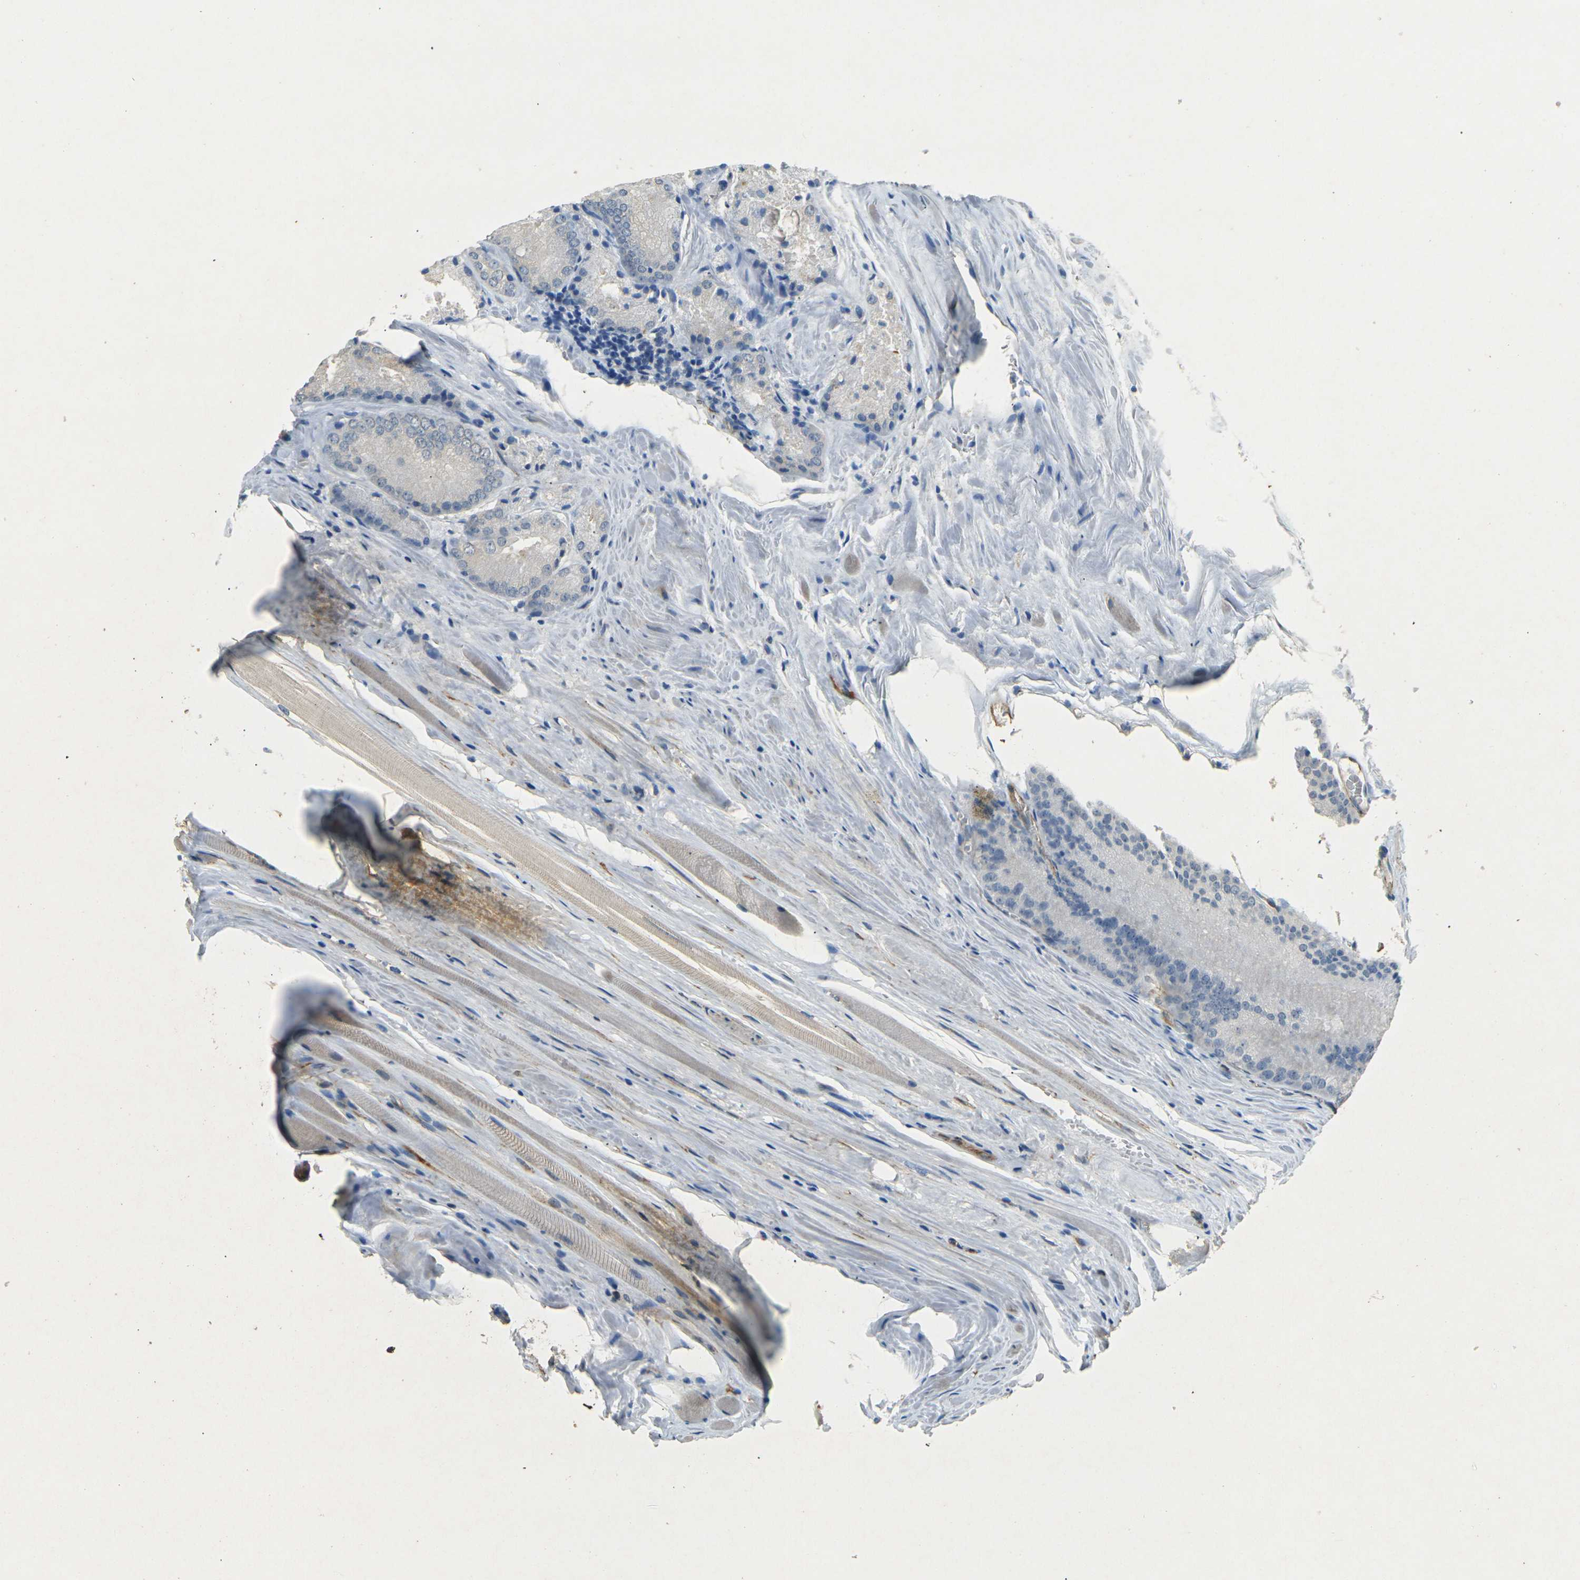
{"staining": {"intensity": "negative", "quantity": "none", "location": "none"}, "tissue": "prostate cancer", "cell_type": "Tumor cells", "image_type": "cancer", "snomed": [{"axis": "morphology", "description": "Adenocarcinoma, Low grade"}, {"axis": "topography", "description": "Prostate"}], "caption": "The image displays no significant staining in tumor cells of low-grade adenocarcinoma (prostate).", "gene": "SORT1", "patient": {"sex": "male", "age": 64}}